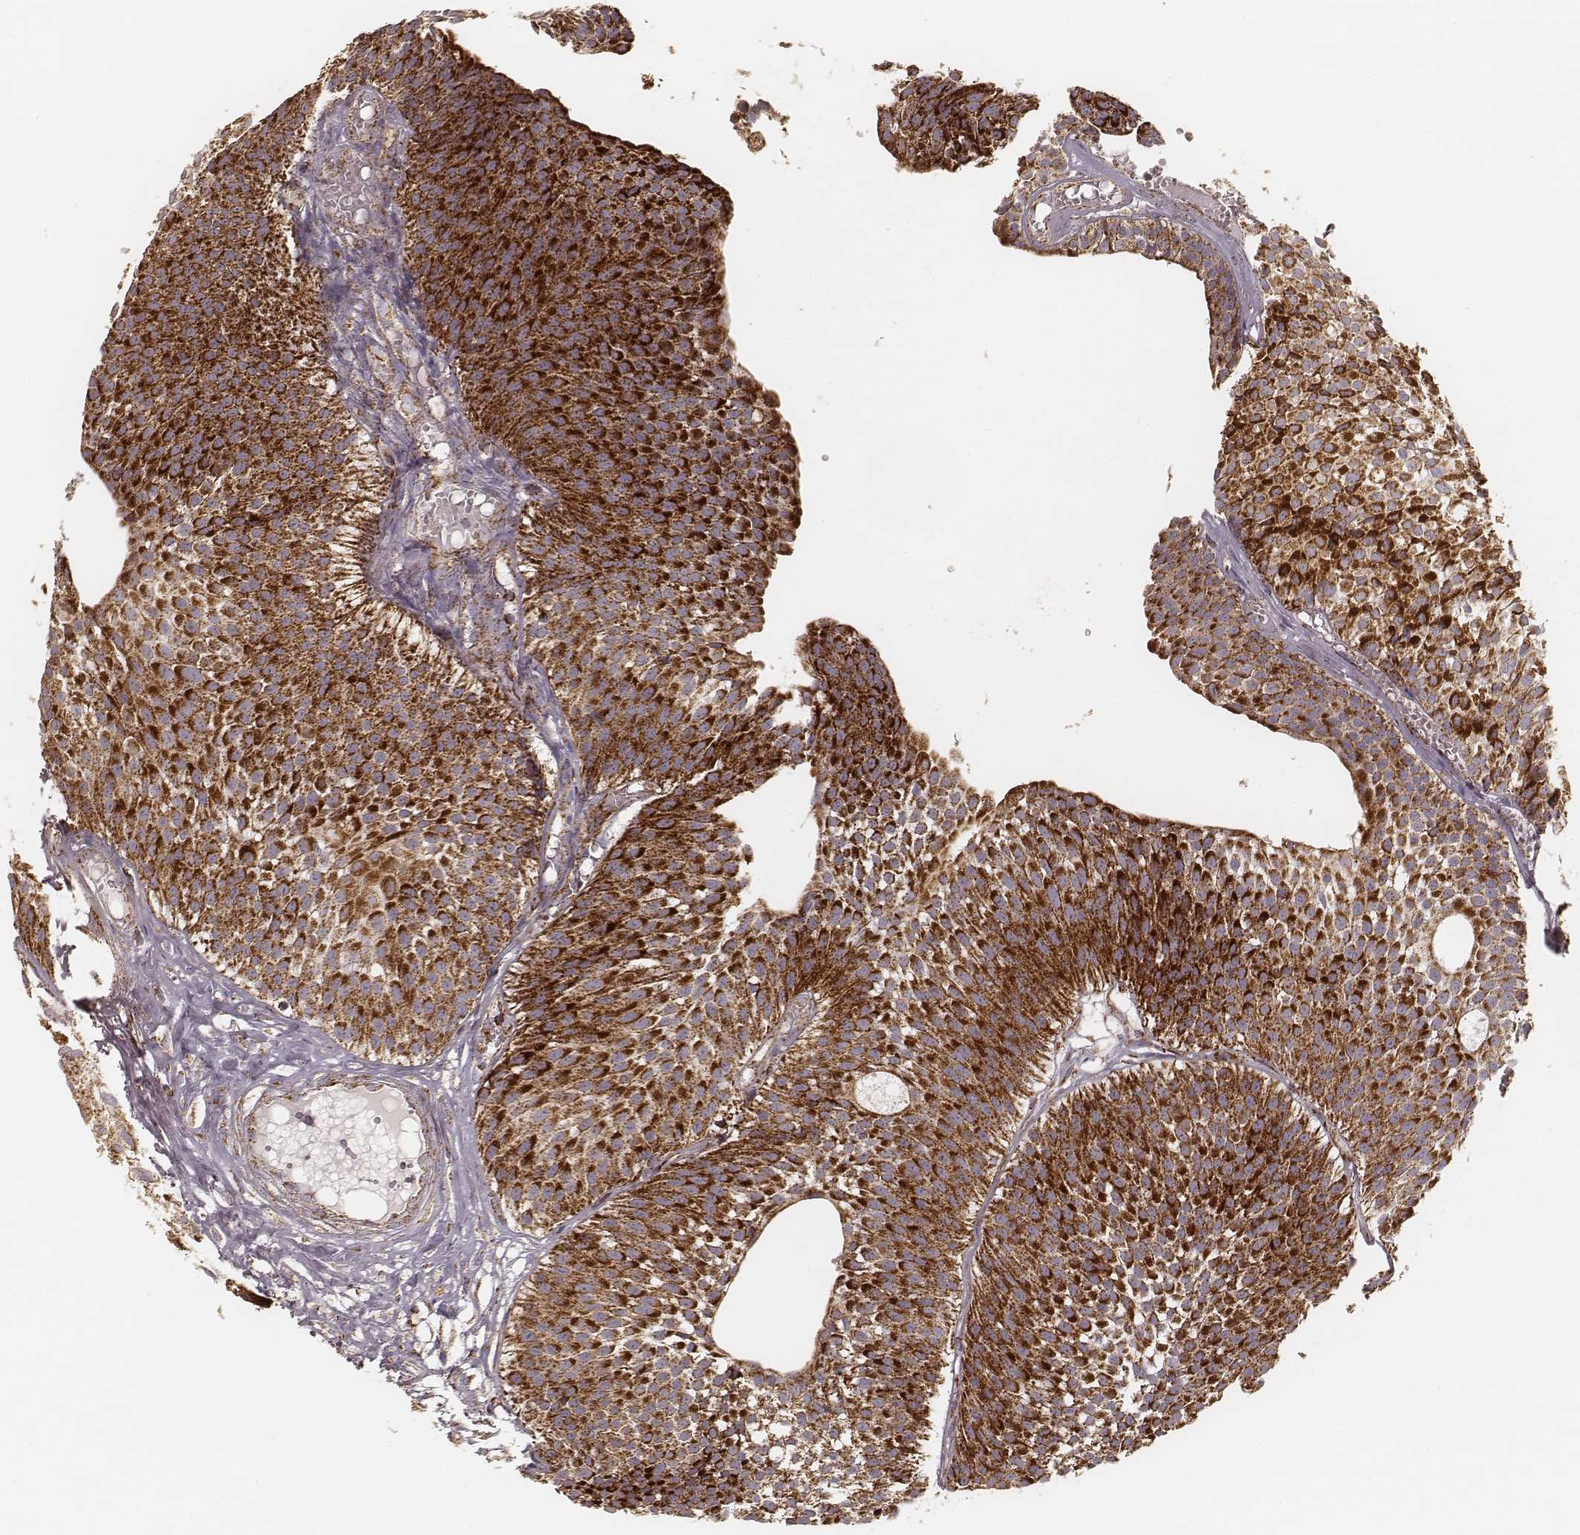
{"staining": {"intensity": "strong", "quantity": ">75%", "location": "cytoplasmic/membranous"}, "tissue": "urothelial cancer", "cell_type": "Tumor cells", "image_type": "cancer", "snomed": [{"axis": "morphology", "description": "Urothelial carcinoma, Low grade"}, {"axis": "topography", "description": "Urinary bladder"}], "caption": "Protein expression analysis of human low-grade urothelial carcinoma reveals strong cytoplasmic/membranous expression in about >75% of tumor cells. The protein is shown in brown color, while the nuclei are stained blue.", "gene": "CS", "patient": {"sex": "male", "age": 63}}